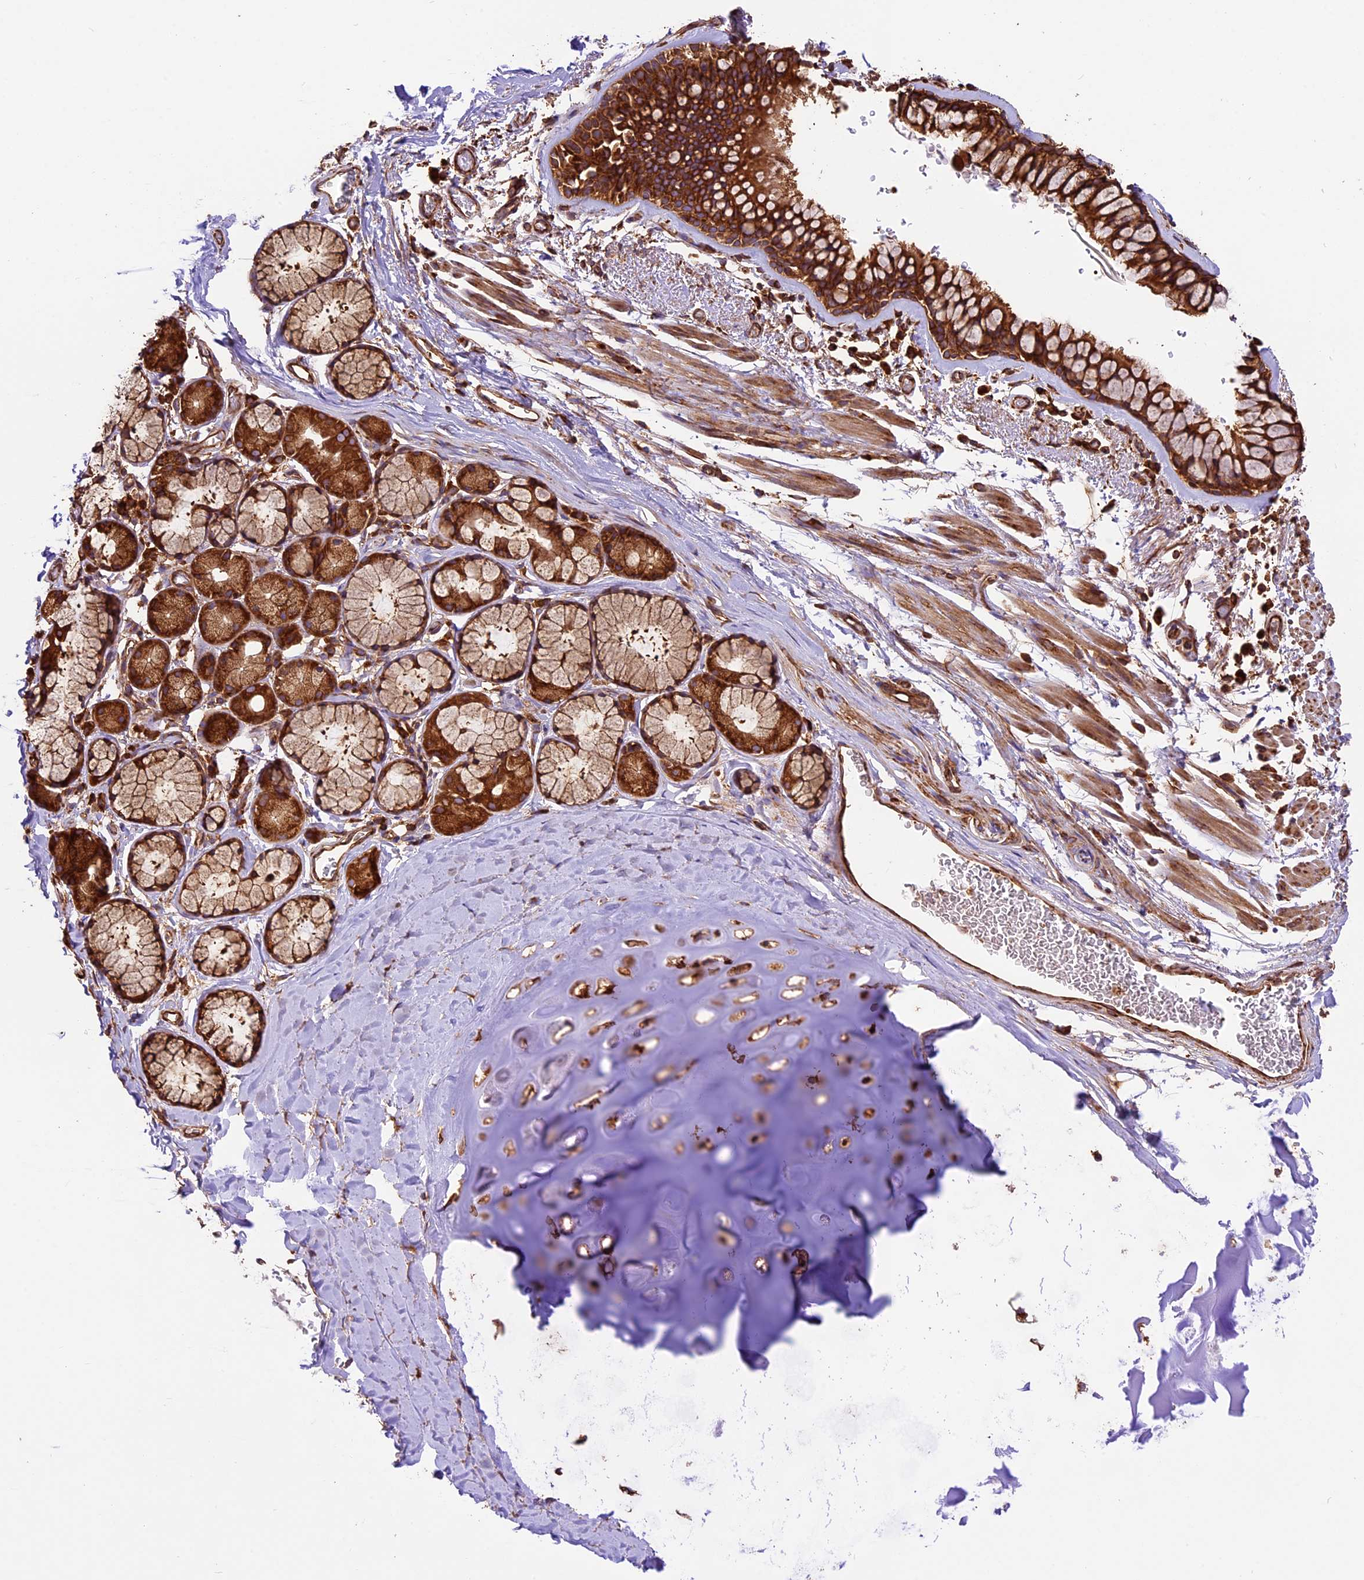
{"staining": {"intensity": "strong", "quantity": ">75%", "location": "cytoplasmic/membranous"}, "tissue": "bronchus", "cell_type": "Respiratory epithelial cells", "image_type": "normal", "snomed": [{"axis": "morphology", "description": "Normal tissue, NOS"}, {"axis": "topography", "description": "Bronchus"}], "caption": "The photomicrograph demonstrates staining of unremarkable bronchus, revealing strong cytoplasmic/membranous protein staining (brown color) within respiratory epithelial cells.", "gene": "KARS1", "patient": {"sex": "male", "age": 65}}